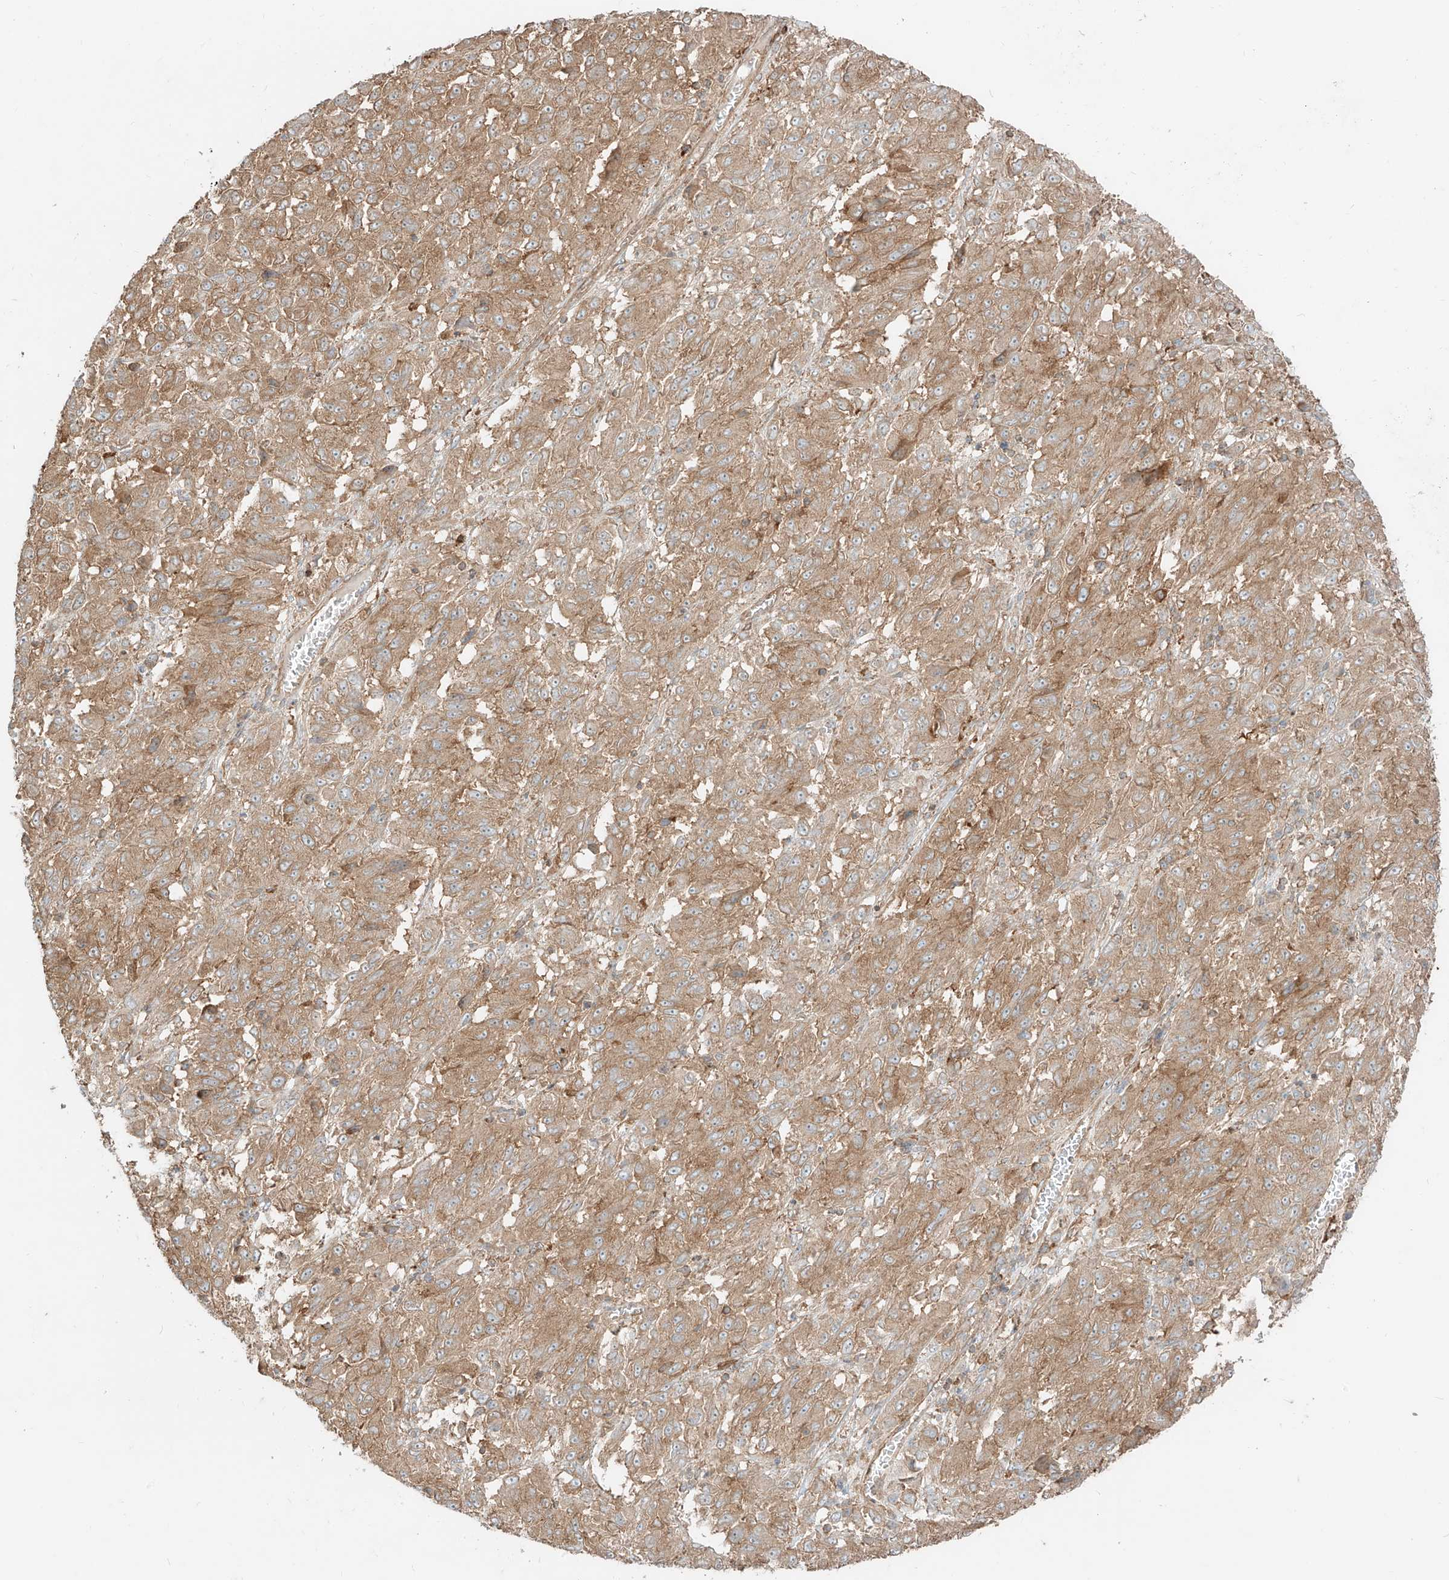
{"staining": {"intensity": "moderate", "quantity": ">75%", "location": "cytoplasmic/membranous"}, "tissue": "melanoma", "cell_type": "Tumor cells", "image_type": "cancer", "snomed": [{"axis": "morphology", "description": "Malignant melanoma, Metastatic site"}, {"axis": "topography", "description": "Lung"}], "caption": "High-magnification brightfield microscopy of malignant melanoma (metastatic site) stained with DAB (3,3'-diaminobenzidine) (brown) and counterstained with hematoxylin (blue). tumor cells exhibit moderate cytoplasmic/membranous positivity is present in approximately>75% of cells. Using DAB (brown) and hematoxylin (blue) stains, captured at high magnification using brightfield microscopy.", "gene": "CCDC115", "patient": {"sex": "male", "age": 64}}